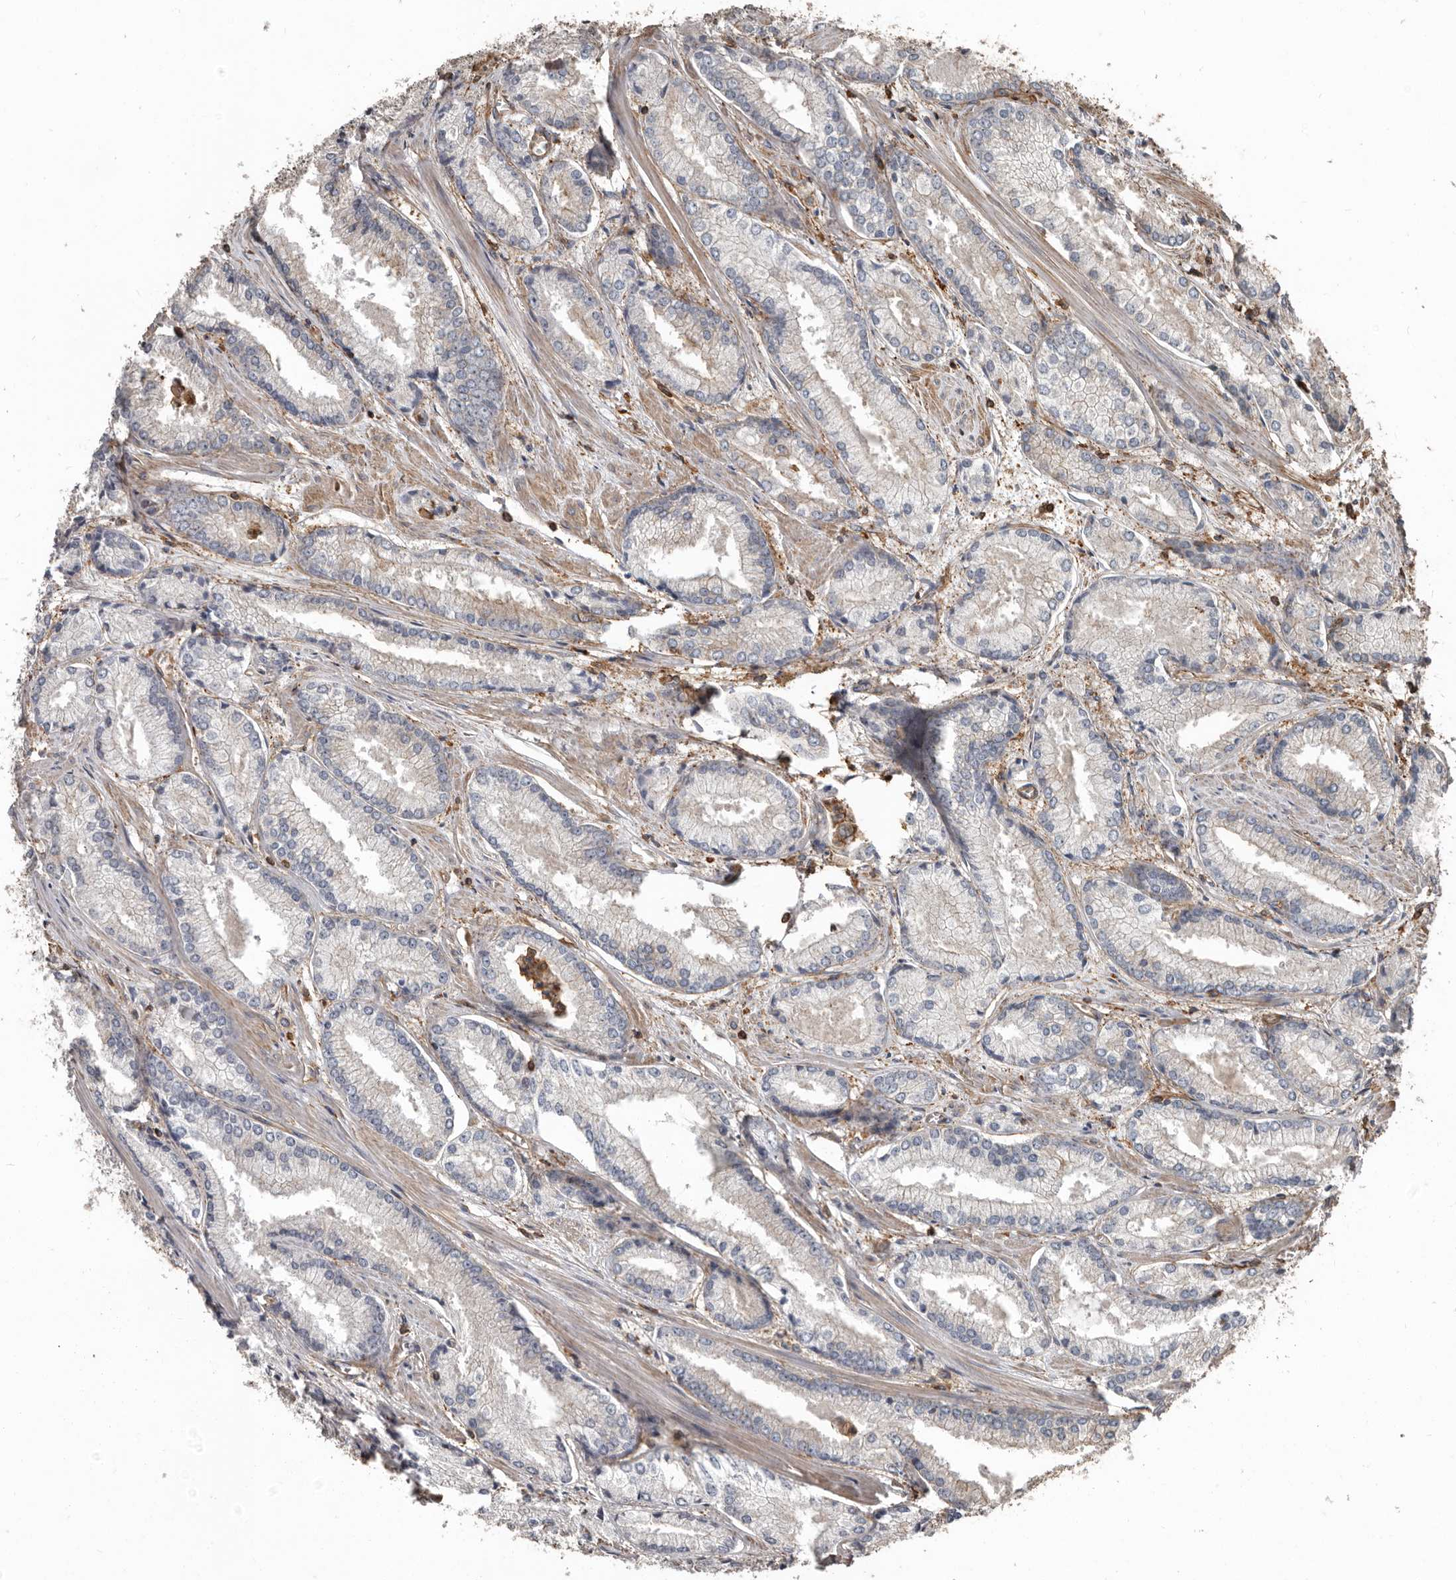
{"staining": {"intensity": "negative", "quantity": "none", "location": "none"}, "tissue": "prostate cancer", "cell_type": "Tumor cells", "image_type": "cancer", "snomed": [{"axis": "morphology", "description": "Adenocarcinoma, Low grade"}, {"axis": "topography", "description": "Prostate"}], "caption": "This is an immunohistochemistry photomicrograph of human prostate low-grade adenocarcinoma. There is no staining in tumor cells.", "gene": "DENND6B", "patient": {"sex": "male", "age": 54}}